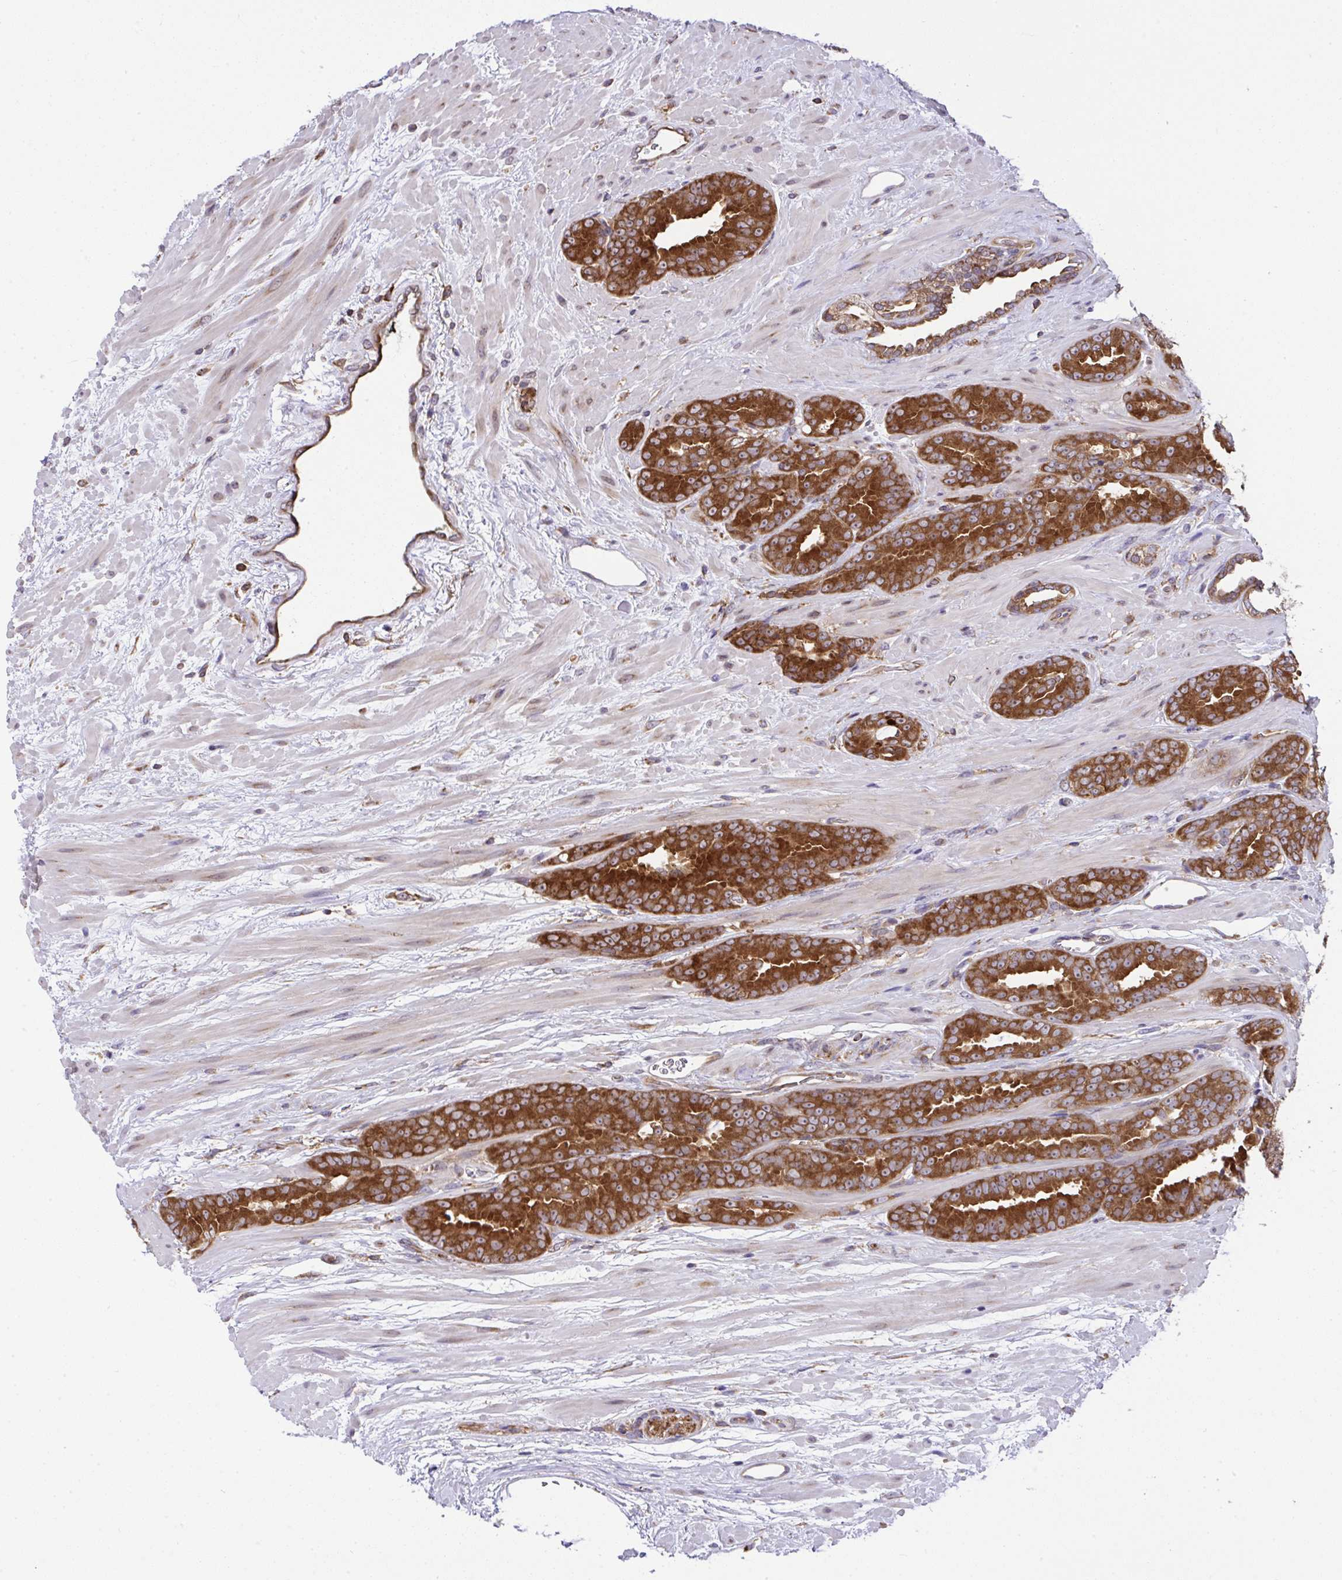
{"staining": {"intensity": "strong", "quantity": ">75%", "location": "cytoplasmic/membranous"}, "tissue": "prostate cancer", "cell_type": "Tumor cells", "image_type": "cancer", "snomed": [{"axis": "morphology", "description": "Adenocarcinoma, High grade"}, {"axis": "topography", "description": "Prostate"}], "caption": "Brown immunohistochemical staining in human prostate cancer exhibits strong cytoplasmic/membranous expression in about >75% of tumor cells.", "gene": "RPS7", "patient": {"sex": "male", "age": 72}}